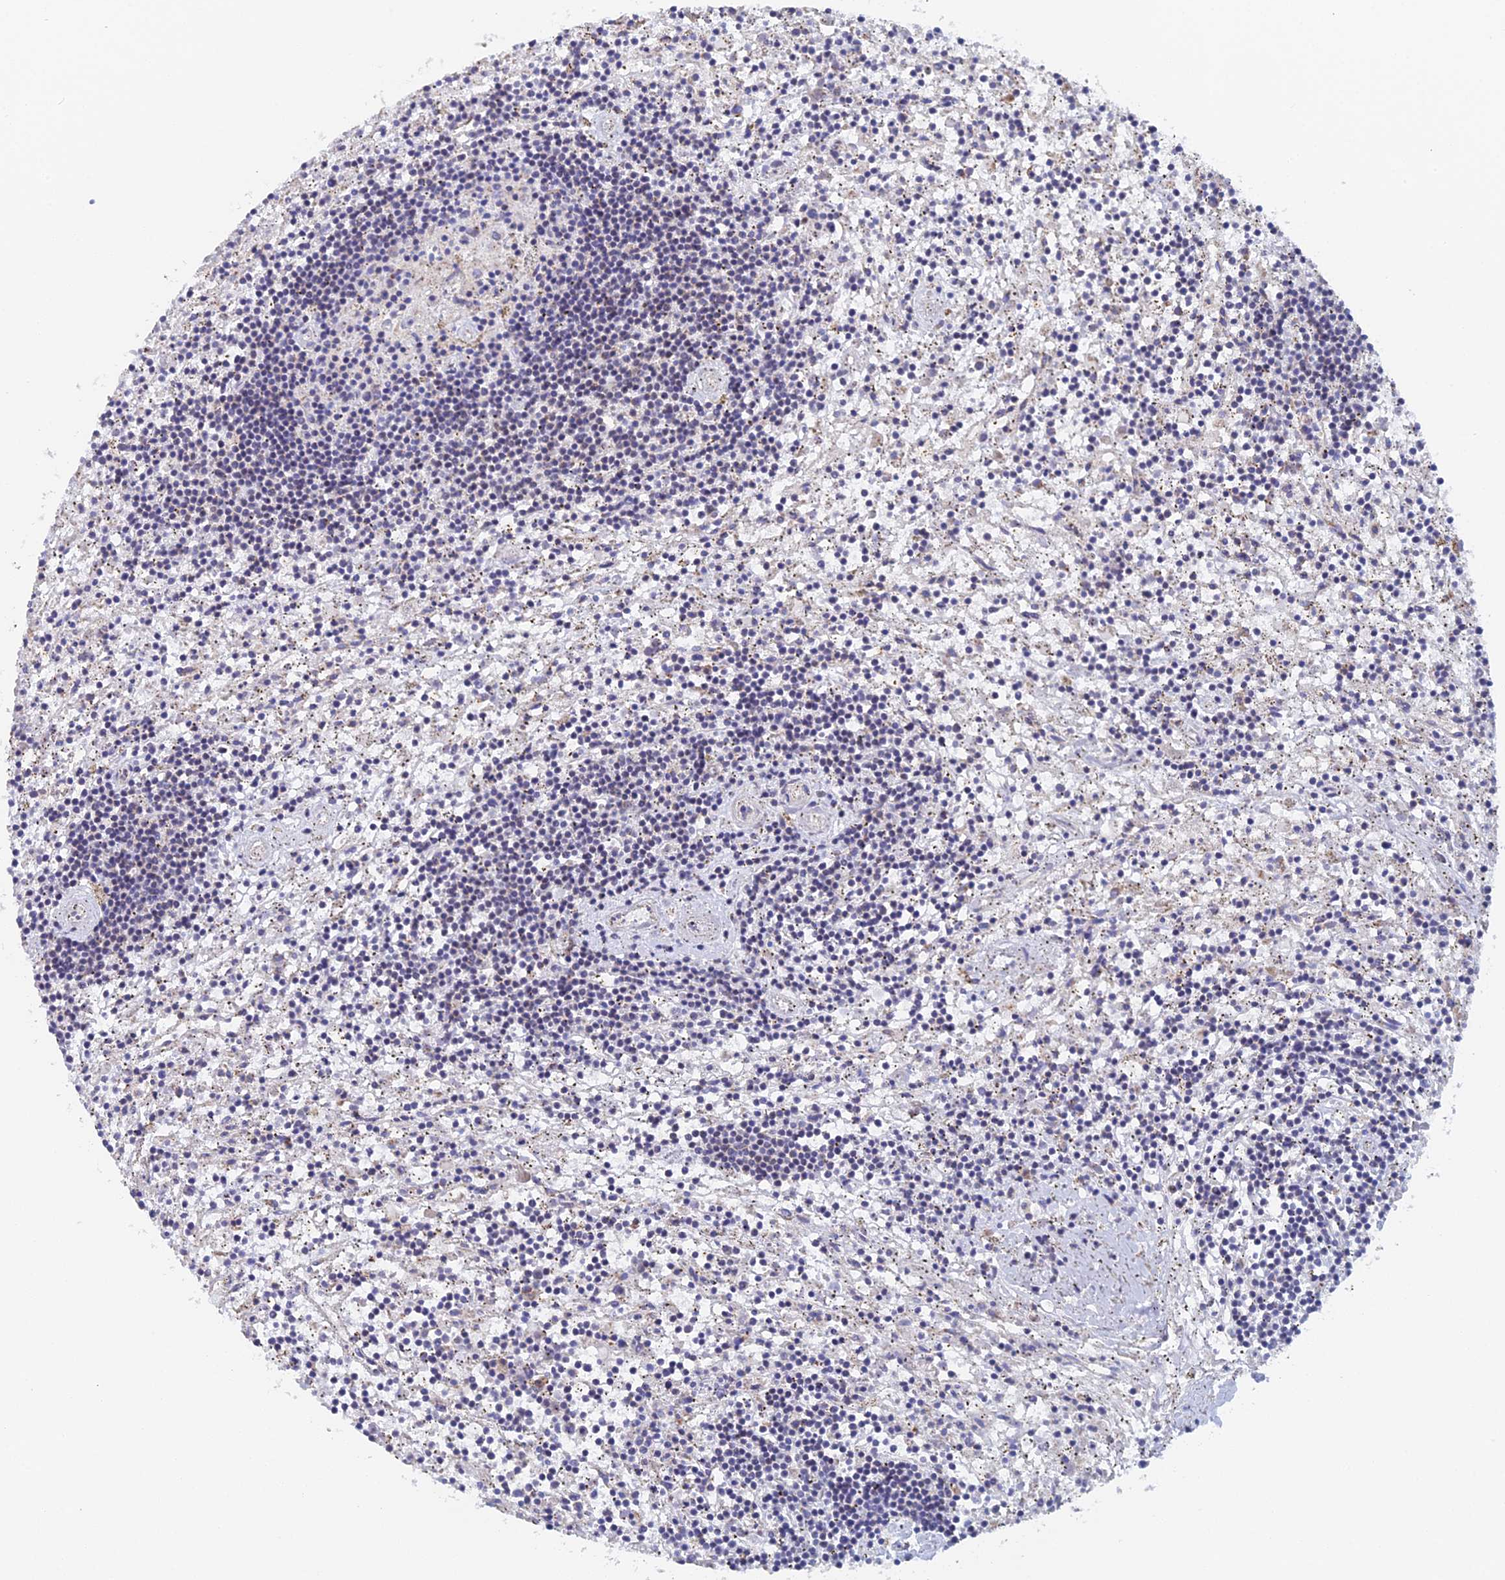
{"staining": {"intensity": "negative", "quantity": "none", "location": "none"}, "tissue": "lymphoma", "cell_type": "Tumor cells", "image_type": "cancer", "snomed": [{"axis": "morphology", "description": "Malignant lymphoma, non-Hodgkin's type, Low grade"}, {"axis": "topography", "description": "Spleen"}], "caption": "The image exhibits no significant positivity in tumor cells of lymphoma. (Brightfield microscopy of DAB (3,3'-diaminobenzidine) immunohistochemistry (IHC) at high magnification).", "gene": "ECSIT", "patient": {"sex": "male", "age": 76}}